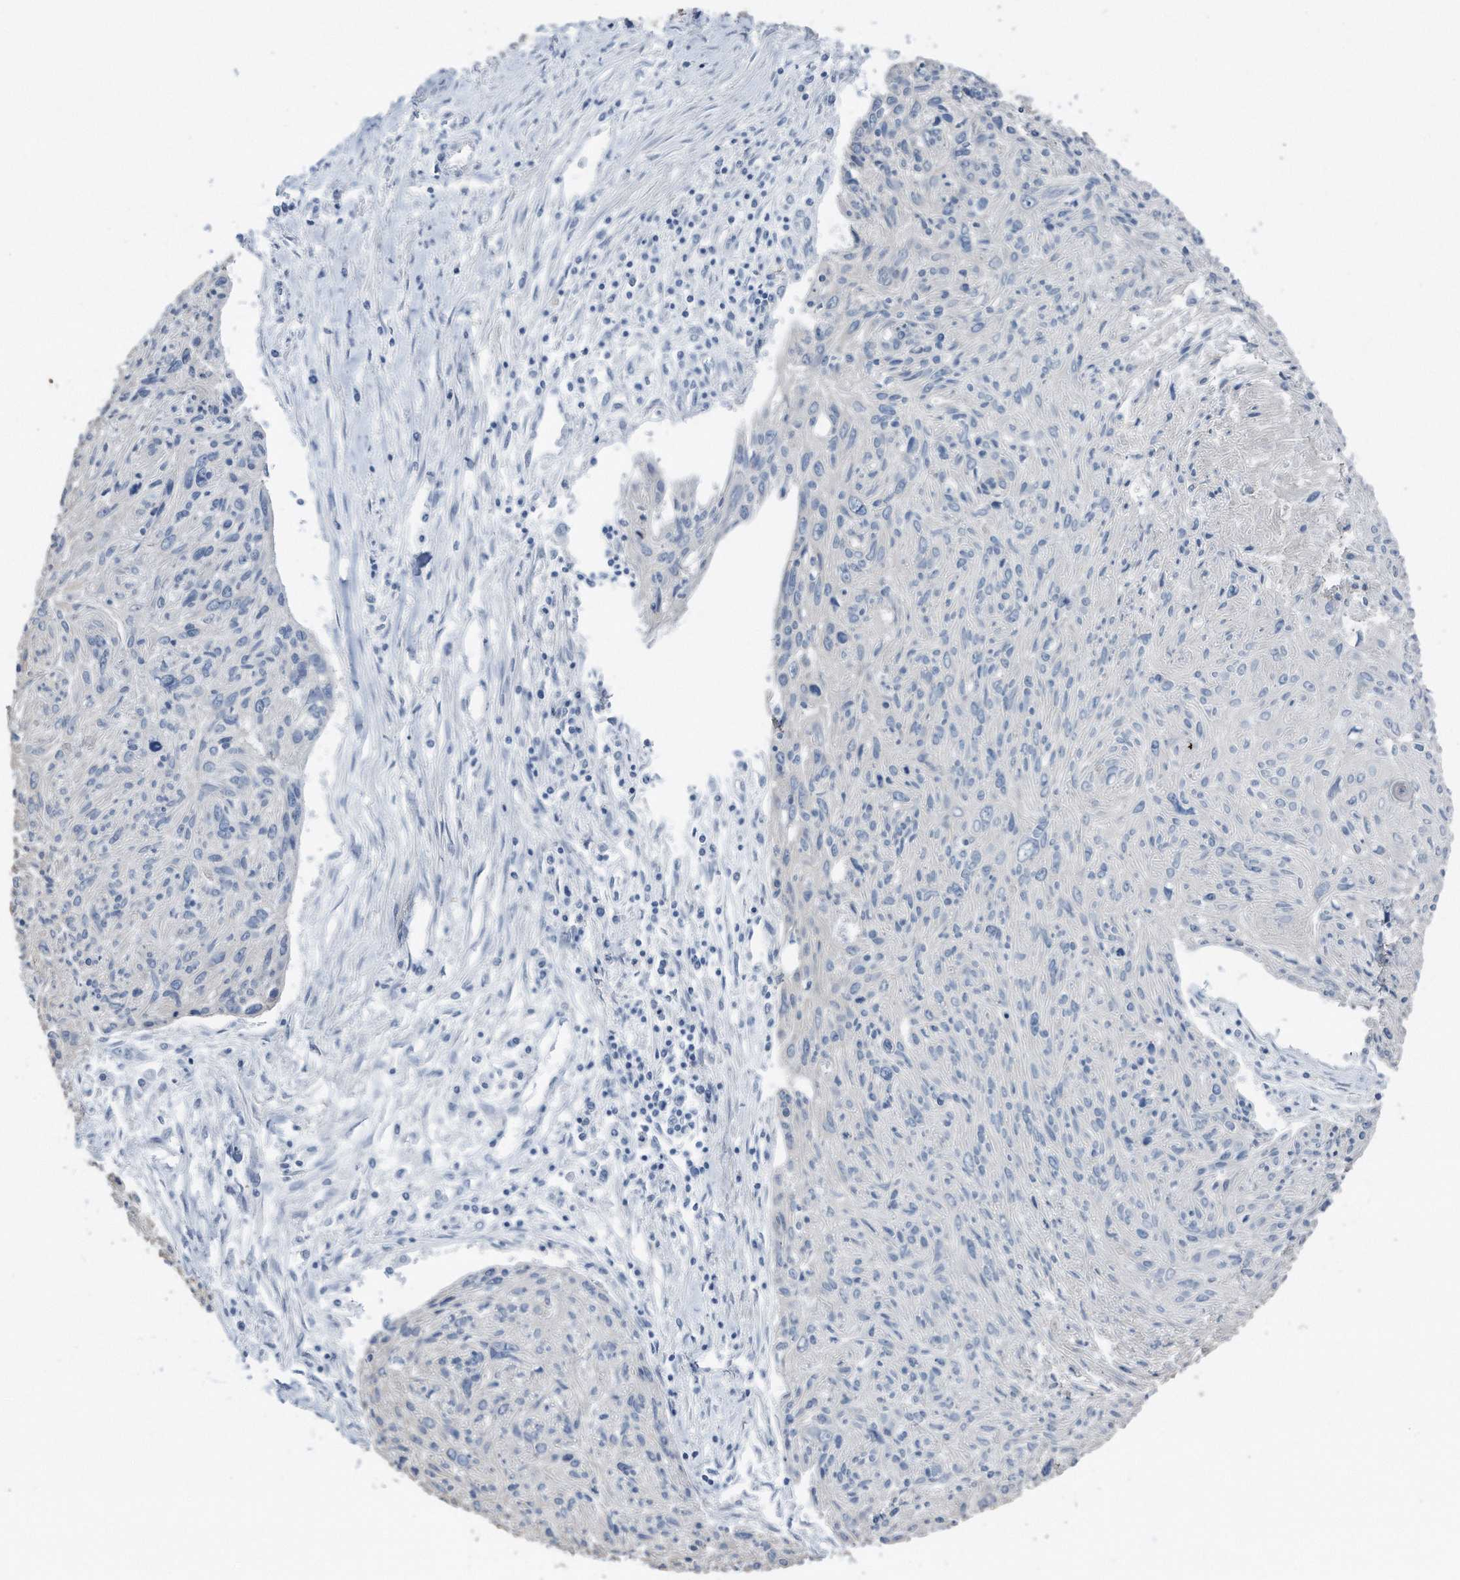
{"staining": {"intensity": "negative", "quantity": "none", "location": "none"}, "tissue": "cervical cancer", "cell_type": "Tumor cells", "image_type": "cancer", "snomed": [{"axis": "morphology", "description": "Squamous cell carcinoma, NOS"}, {"axis": "topography", "description": "Cervix"}], "caption": "High magnification brightfield microscopy of cervical cancer (squamous cell carcinoma) stained with DAB (3,3'-diaminobenzidine) (brown) and counterstained with hematoxylin (blue): tumor cells show no significant positivity.", "gene": "YRDC", "patient": {"sex": "female", "age": 51}}